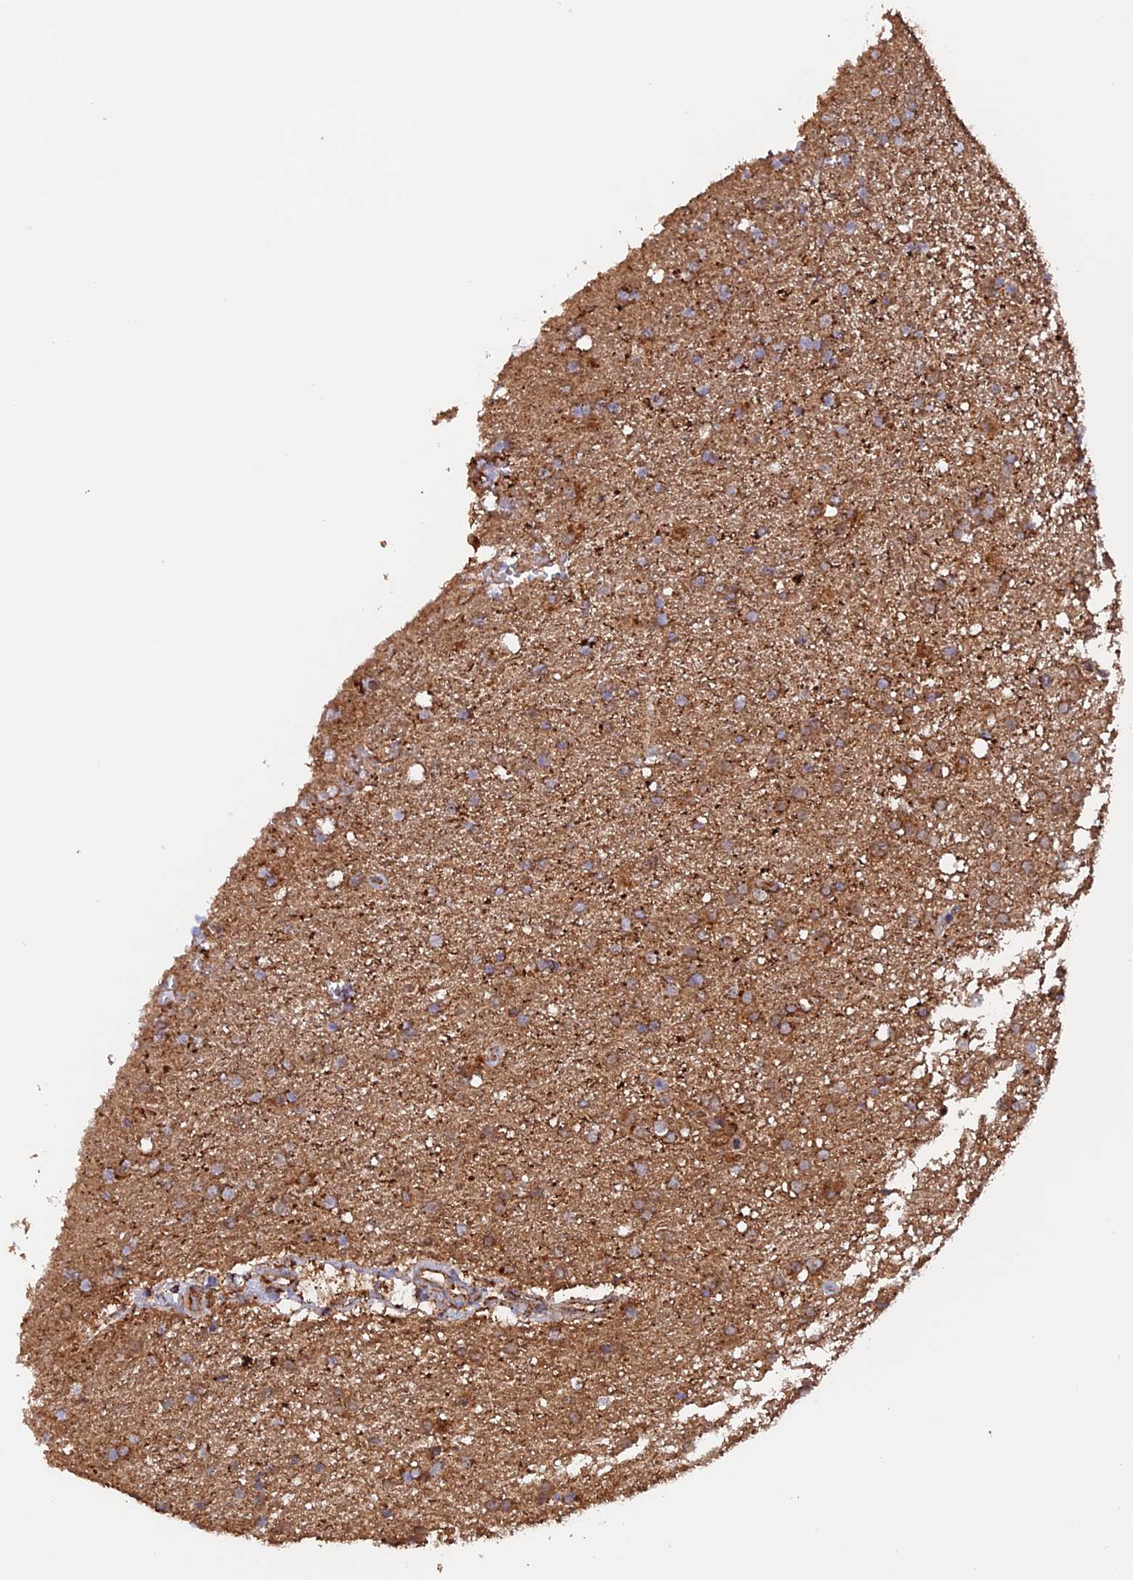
{"staining": {"intensity": "strong", "quantity": ">75%", "location": "cytoplasmic/membranous"}, "tissue": "glioma", "cell_type": "Tumor cells", "image_type": "cancer", "snomed": [{"axis": "morphology", "description": "Glioma, malignant, High grade"}, {"axis": "topography", "description": "Brain"}], "caption": "The micrograph reveals immunohistochemical staining of high-grade glioma (malignant). There is strong cytoplasmic/membranous staining is appreciated in approximately >75% of tumor cells. (IHC, brightfield microscopy, high magnification).", "gene": "DTYMK", "patient": {"sex": "male", "age": 72}}